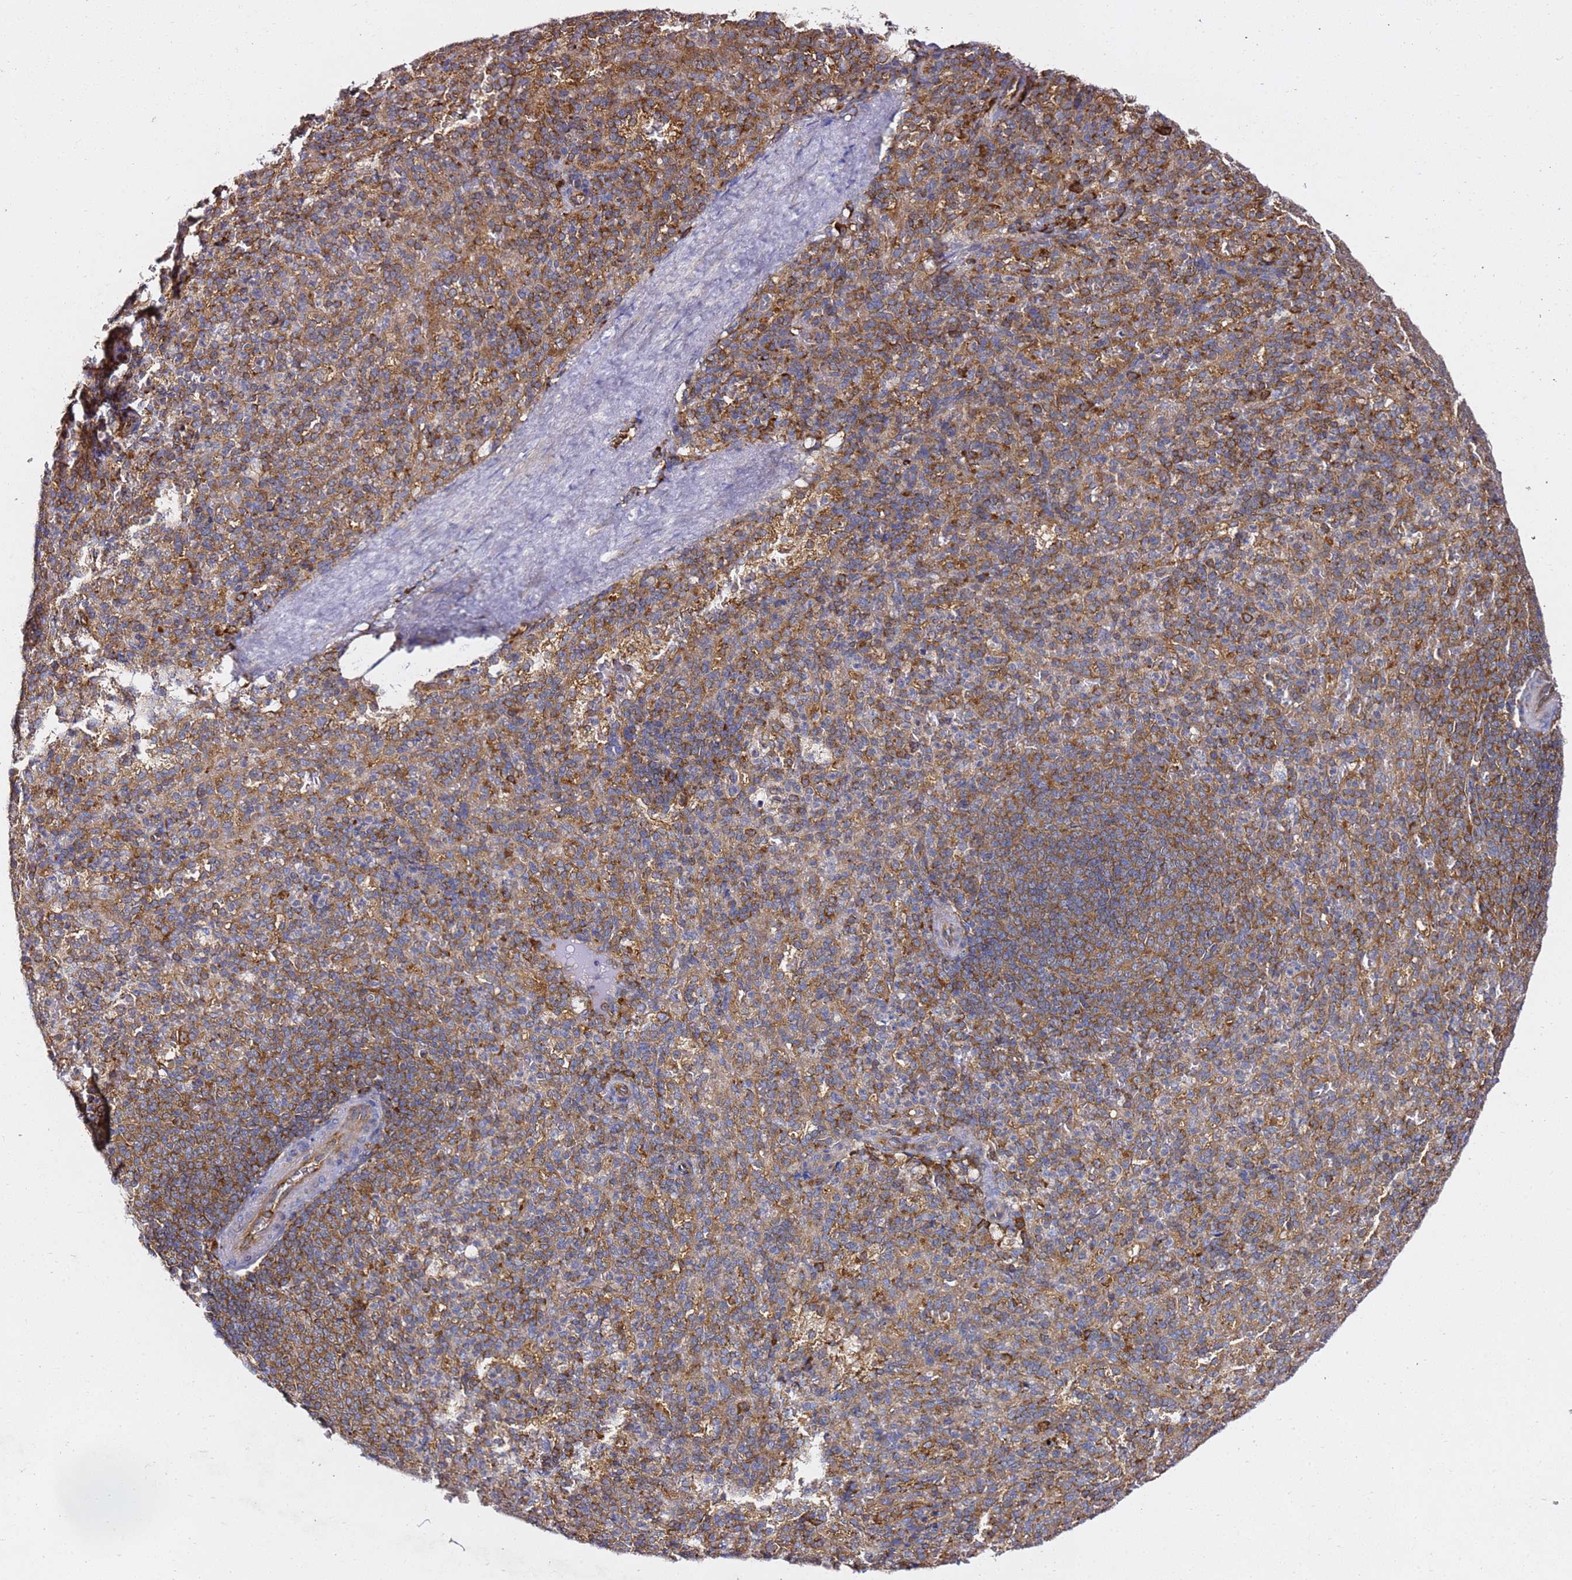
{"staining": {"intensity": "strong", "quantity": "25%-75%", "location": "cytoplasmic/membranous"}, "tissue": "spleen", "cell_type": "Cells in red pulp", "image_type": "normal", "snomed": [{"axis": "morphology", "description": "Normal tissue, NOS"}, {"axis": "topography", "description": "Spleen"}], "caption": "Immunohistochemistry histopathology image of benign spleen: human spleen stained using immunohistochemistry (IHC) demonstrates high levels of strong protein expression localized specifically in the cytoplasmic/membranous of cells in red pulp, appearing as a cytoplasmic/membranous brown color.", "gene": "TPST1", "patient": {"sex": "female", "age": 21}}